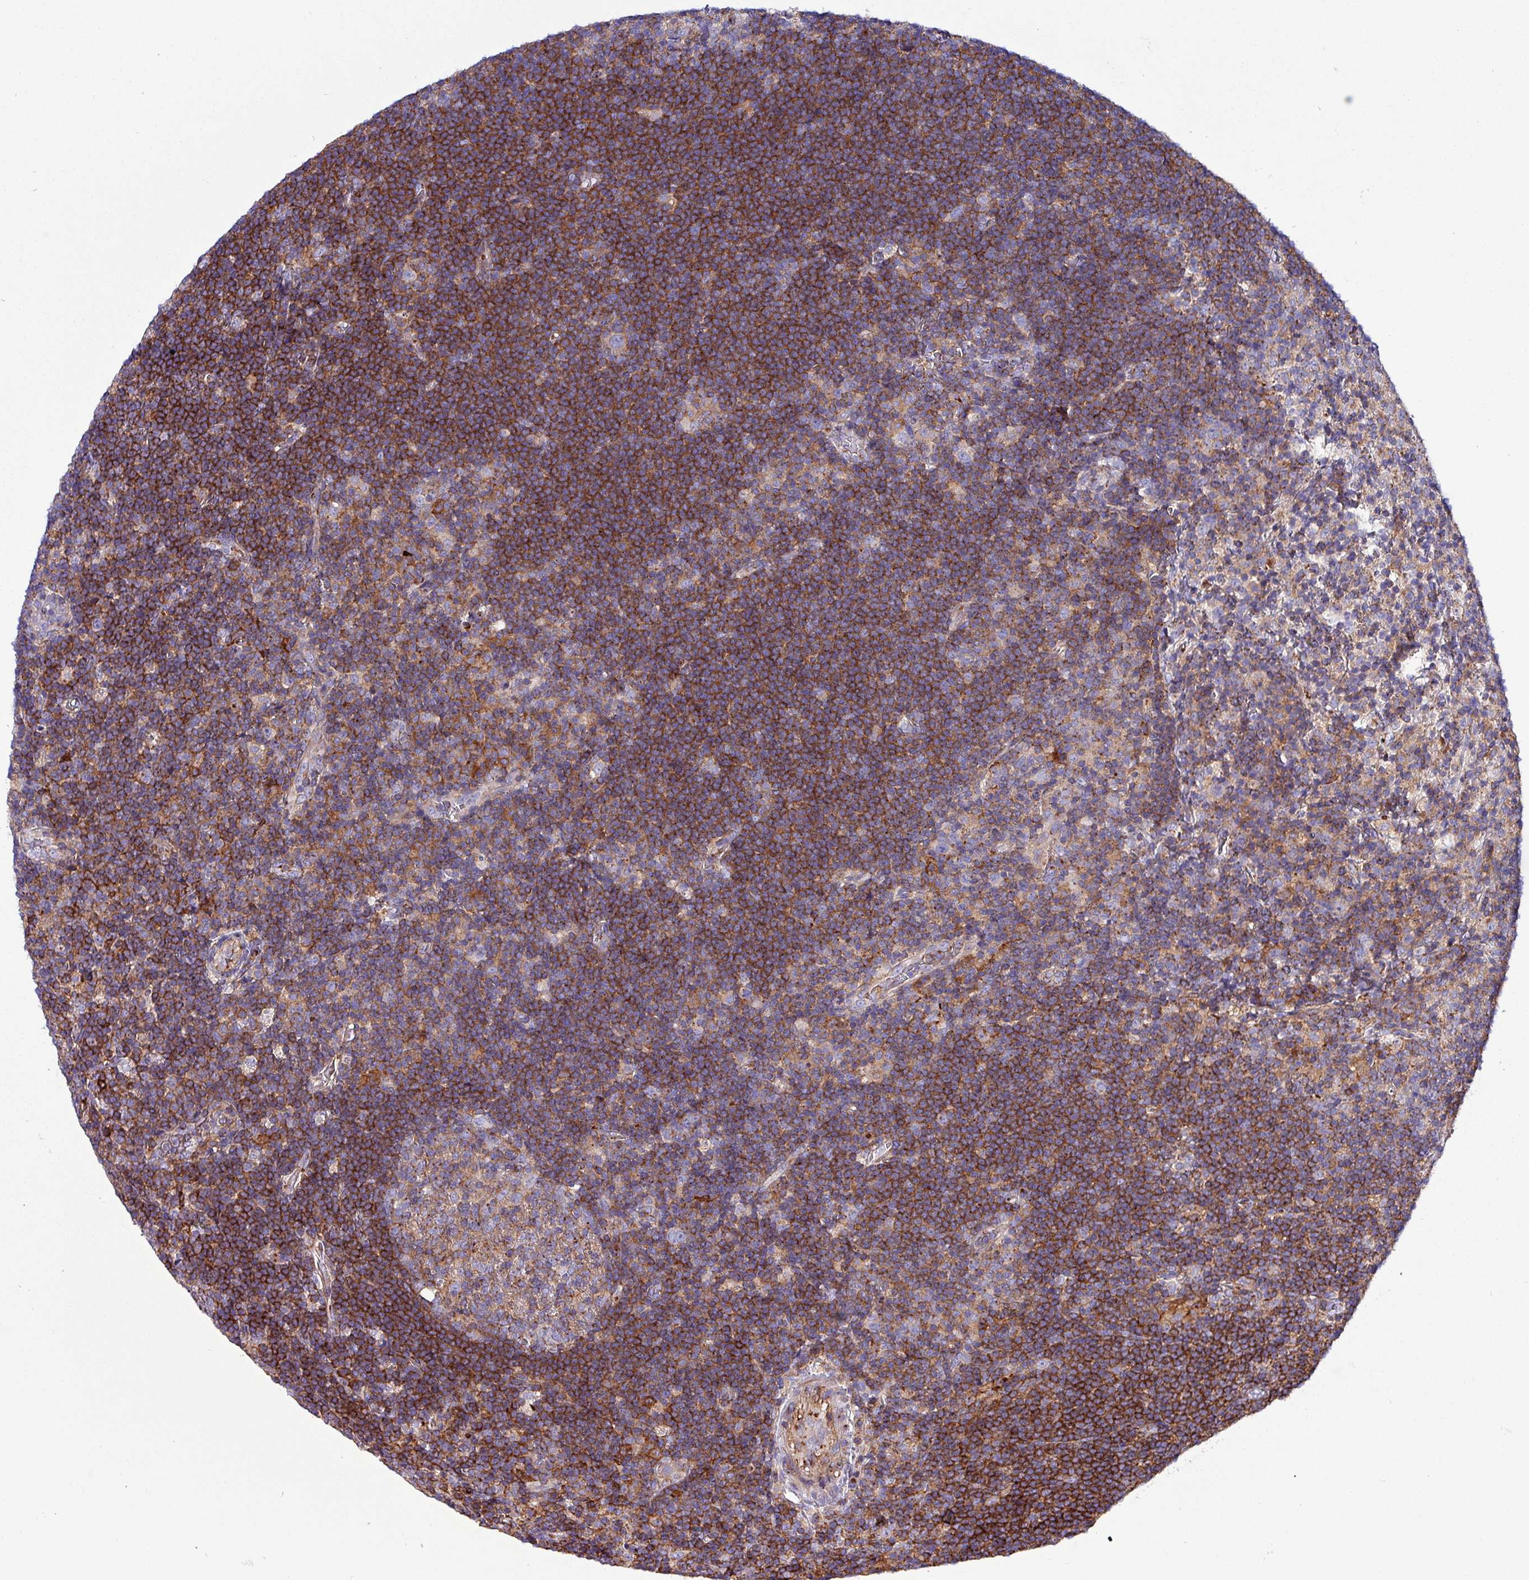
{"staining": {"intensity": "moderate", "quantity": ">75%", "location": "cytoplasmic/membranous"}, "tissue": "lymphoma", "cell_type": "Tumor cells", "image_type": "cancer", "snomed": [{"axis": "morphology", "description": "Hodgkin's disease, NOS"}, {"axis": "topography", "description": "Lymph node"}], "caption": "Immunohistochemistry (IHC) of Hodgkin's disease reveals medium levels of moderate cytoplasmic/membranous staining in about >75% of tumor cells. The staining is performed using DAB (3,3'-diaminobenzidine) brown chromogen to label protein expression. The nuclei are counter-stained blue using hematoxylin.", "gene": "VAMP4", "patient": {"sex": "female", "age": 57}}